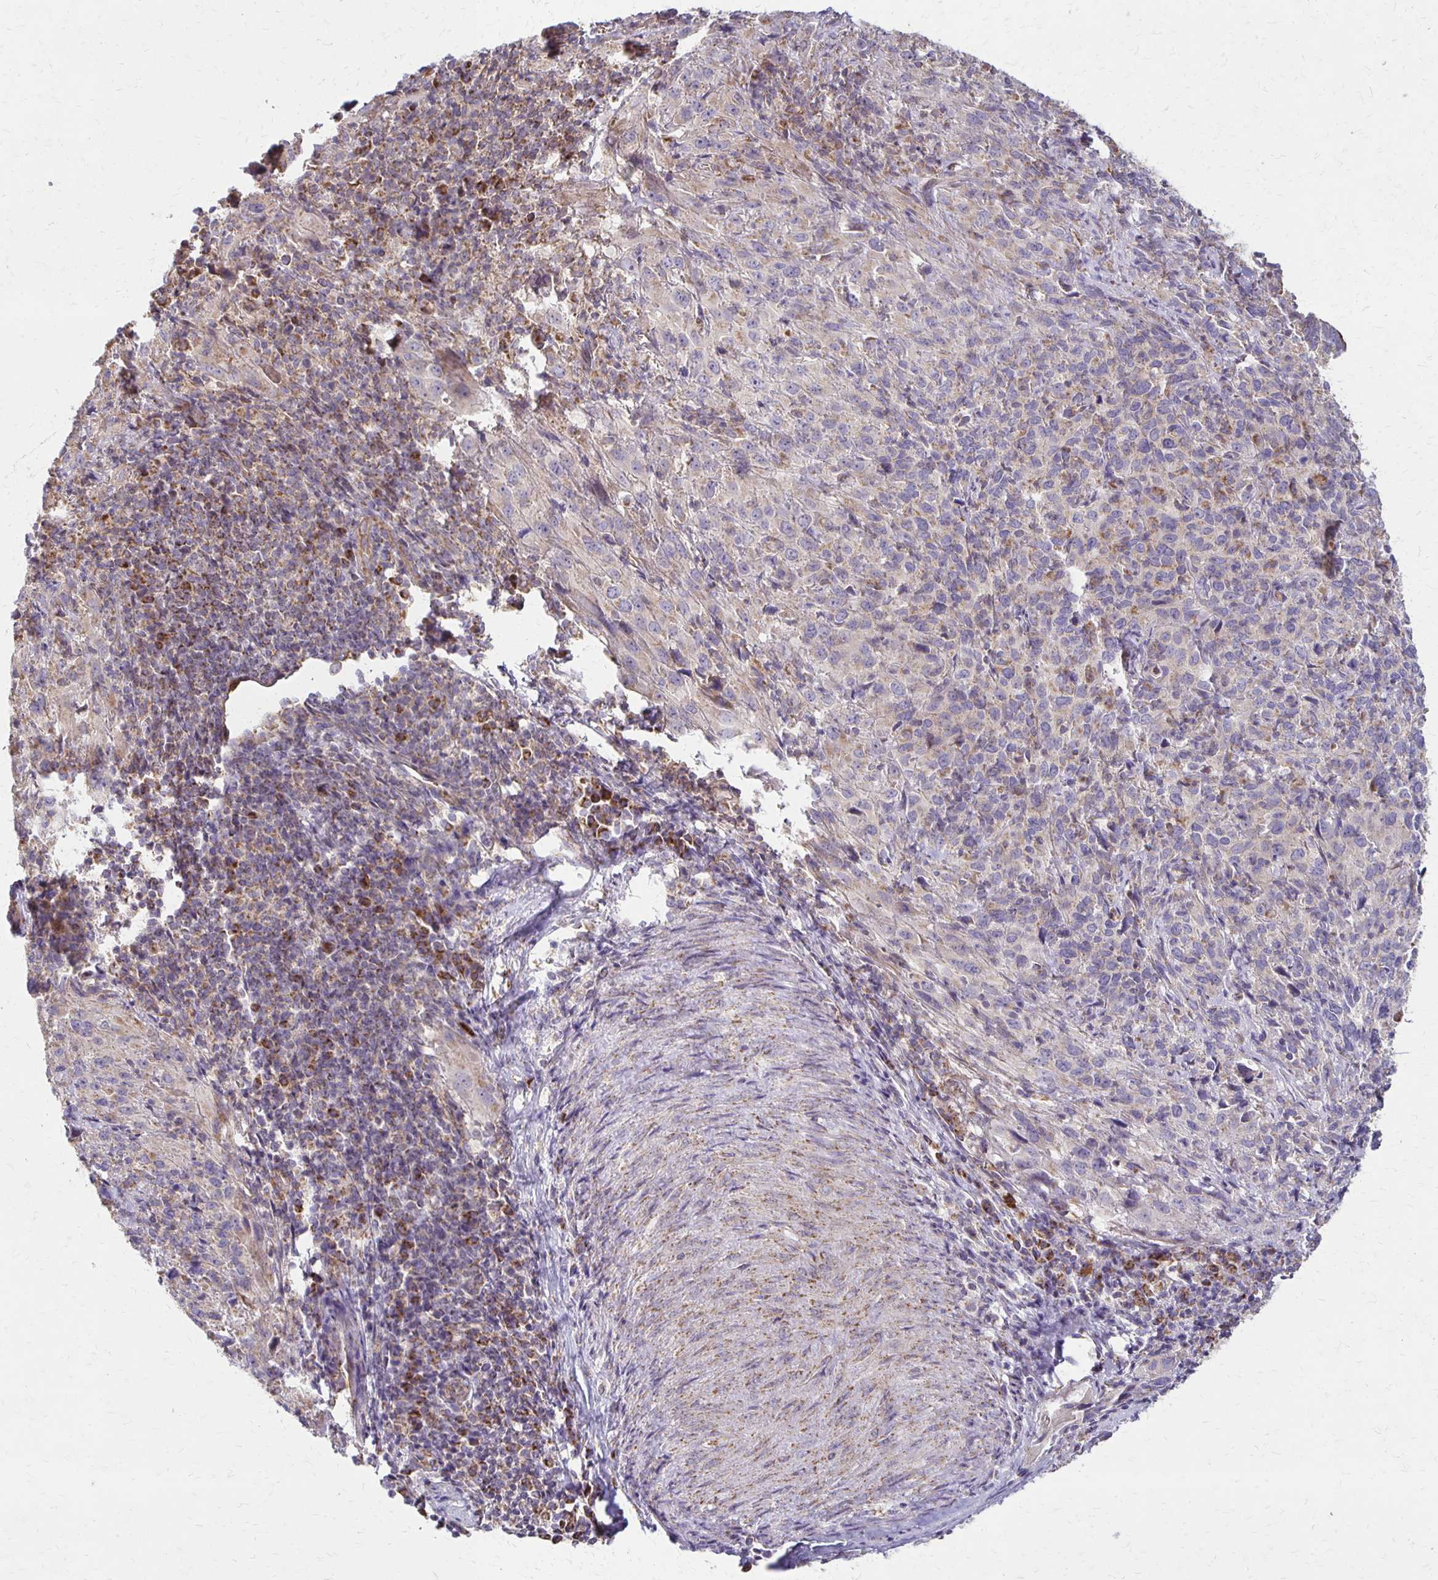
{"staining": {"intensity": "negative", "quantity": "none", "location": "none"}, "tissue": "cervical cancer", "cell_type": "Tumor cells", "image_type": "cancer", "snomed": [{"axis": "morphology", "description": "Squamous cell carcinoma, NOS"}, {"axis": "topography", "description": "Cervix"}], "caption": "A photomicrograph of human cervical squamous cell carcinoma is negative for staining in tumor cells.", "gene": "EIF4EBP2", "patient": {"sex": "female", "age": 51}}